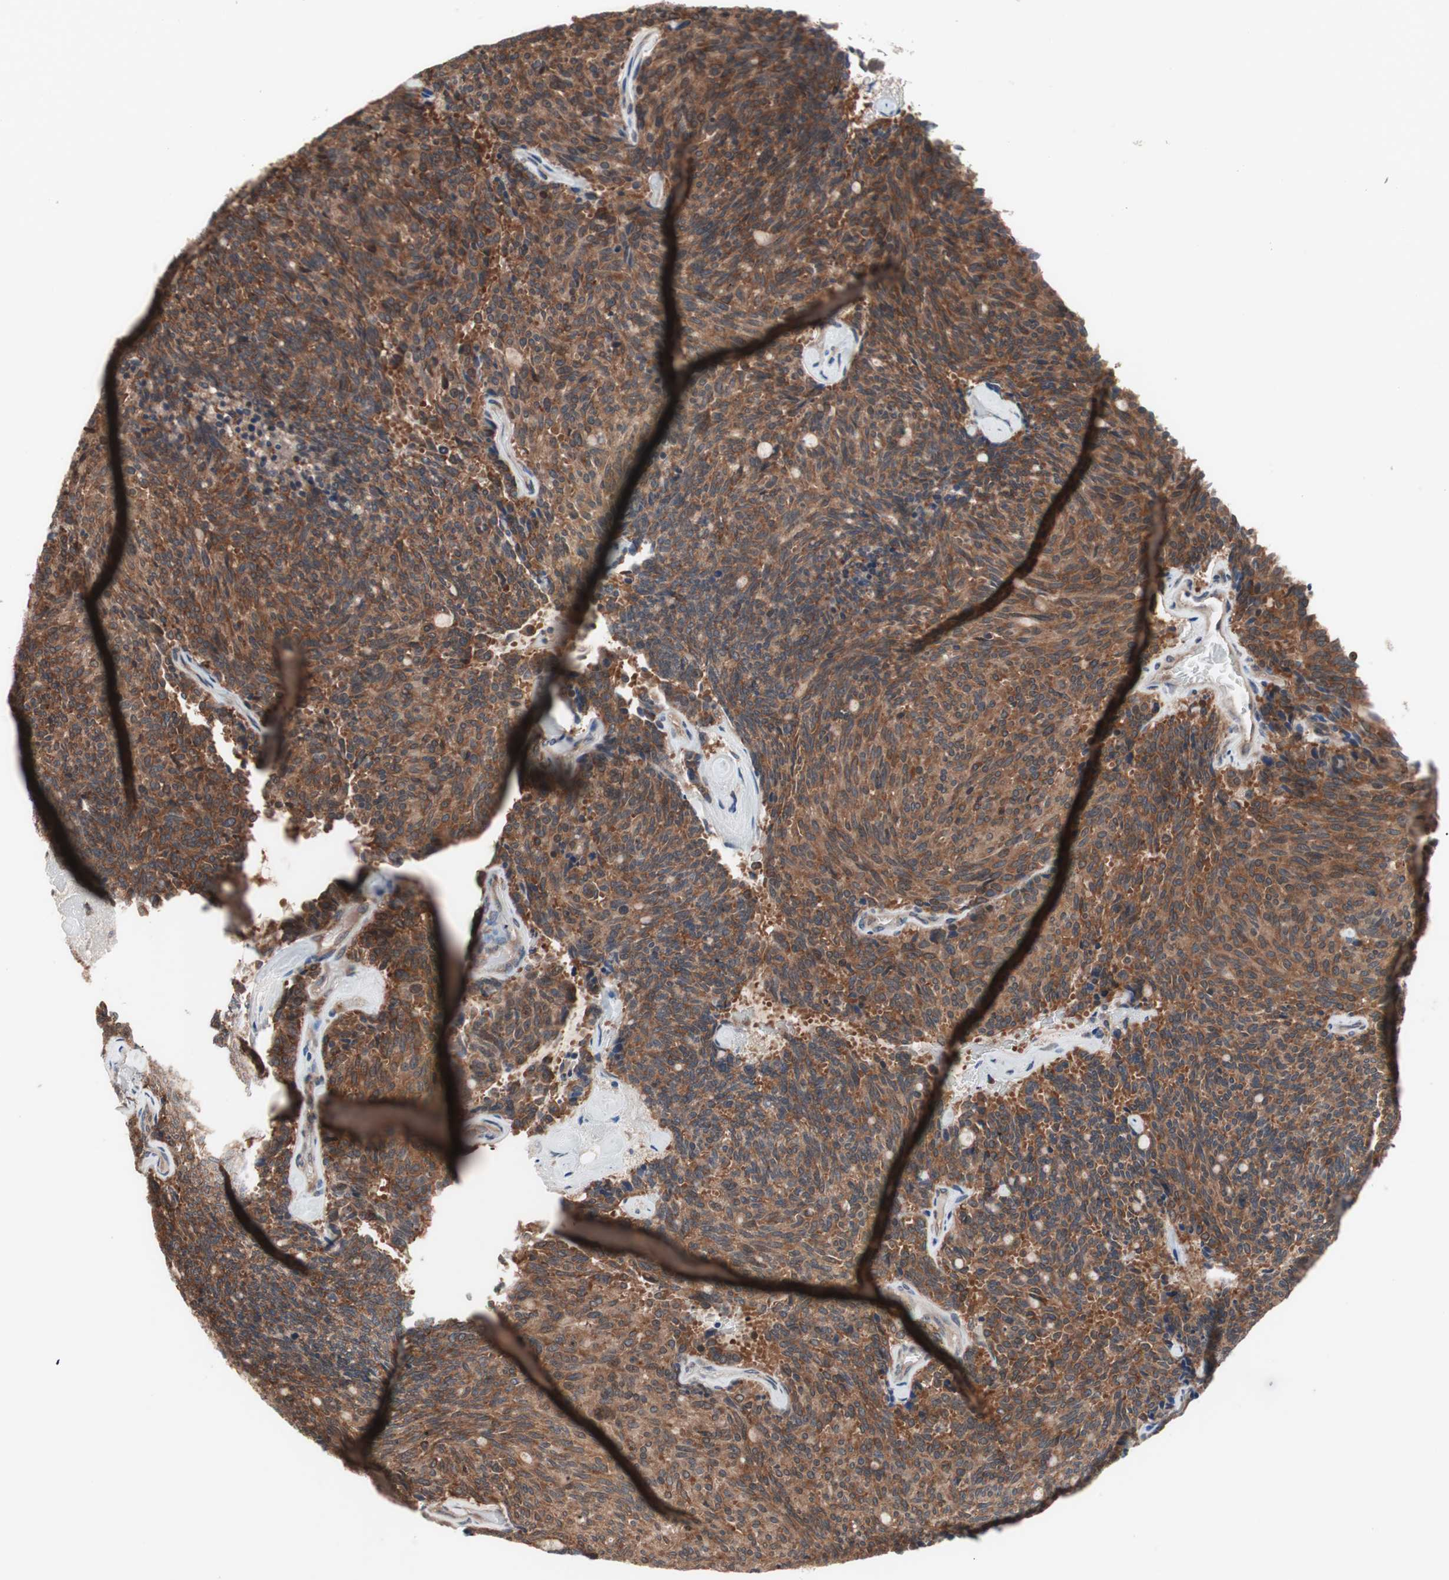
{"staining": {"intensity": "moderate", "quantity": ">75%", "location": "cytoplasmic/membranous,nuclear"}, "tissue": "carcinoid", "cell_type": "Tumor cells", "image_type": "cancer", "snomed": [{"axis": "morphology", "description": "Carcinoid, malignant, NOS"}, {"axis": "topography", "description": "Pancreas"}], "caption": "Protein staining of carcinoid tissue reveals moderate cytoplasmic/membranous and nuclear staining in approximately >75% of tumor cells. (Stains: DAB in brown, nuclei in blue, Microscopy: brightfield microscopy at high magnification).", "gene": "IRS1", "patient": {"sex": "female", "age": 54}}